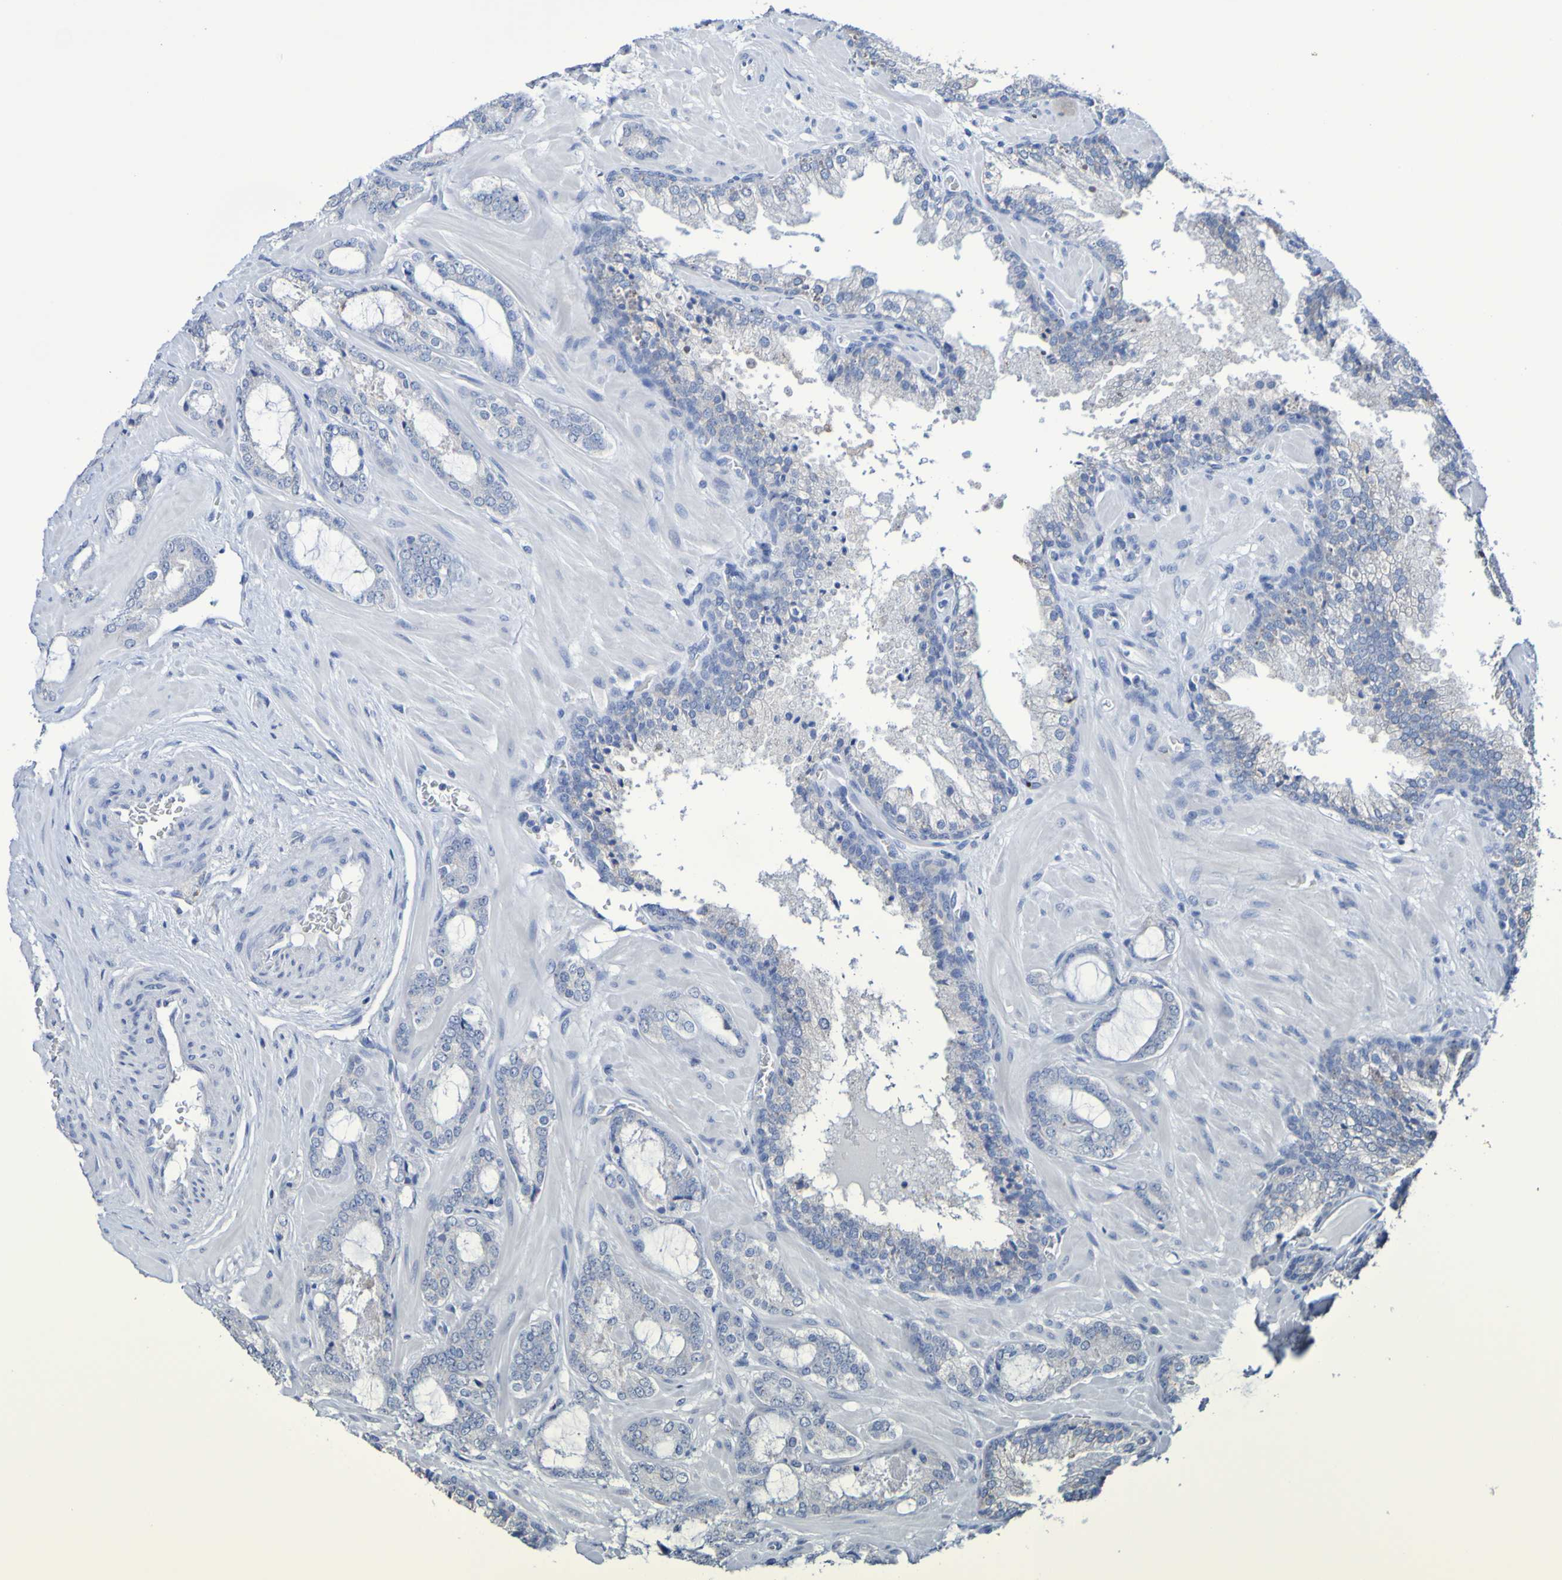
{"staining": {"intensity": "negative", "quantity": "none", "location": "none"}, "tissue": "prostate cancer", "cell_type": "Tumor cells", "image_type": "cancer", "snomed": [{"axis": "morphology", "description": "Adenocarcinoma, Low grade"}, {"axis": "topography", "description": "Prostate"}], "caption": "There is no significant staining in tumor cells of prostate cancer (adenocarcinoma (low-grade)).", "gene": "SLC3A2", "patient": {"sex": "male", "age": 63}}